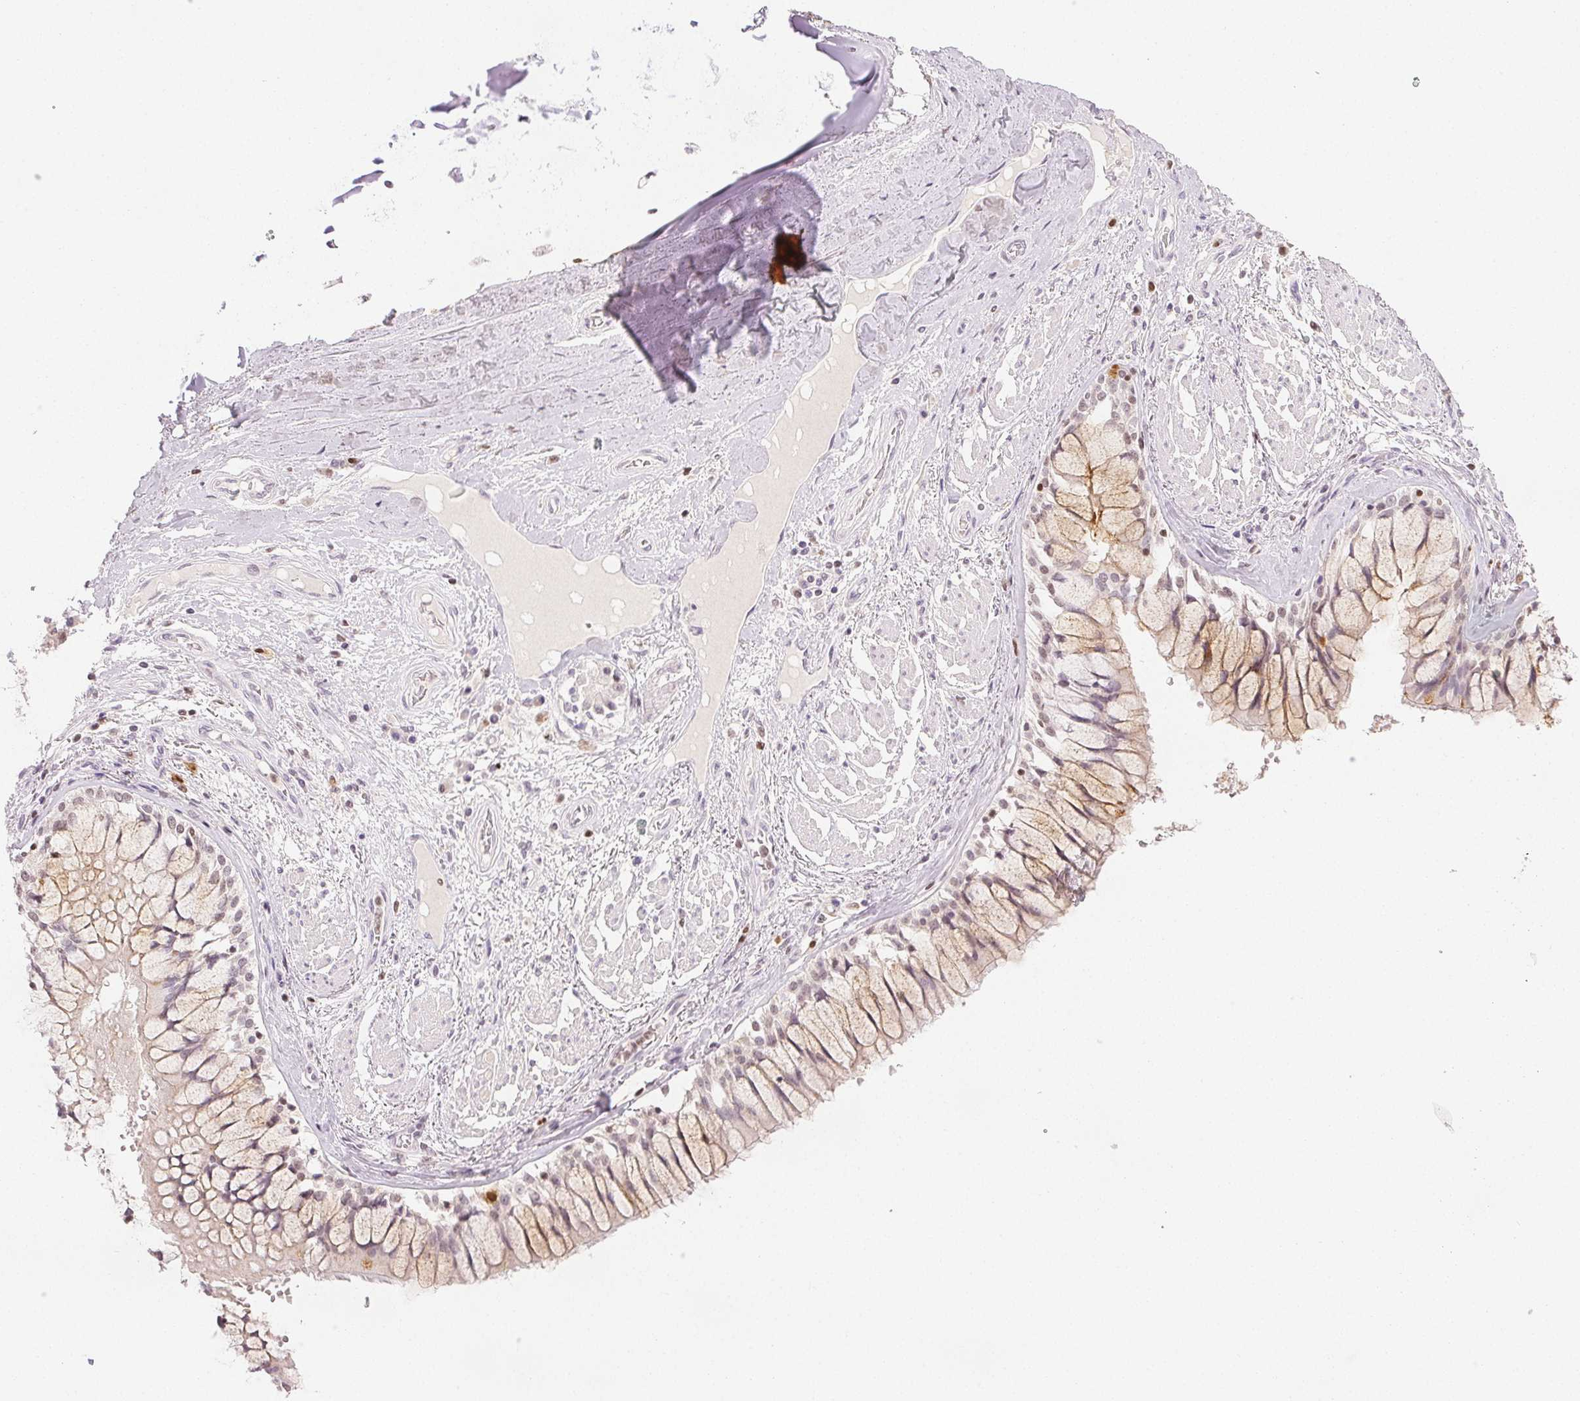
{"staining": {"intensity": "negative", "quantity": "none", "location": "none"}, "tissue": "adipose tissue", "cell_type": "Adipocytes", "image_type": "normal", "snomed": [{"axis": "morphology", "description": "Normal tissue, NOS"}, {"axis": "topography", "description": "Cartilage tissue"}, {"axis": "topography", "description": "Bronchus"}], "caption": "A high-resolution histopathology image shows immunohistochemistry staining of normal adipose tissue, which exhibits no significant positivity in adipocytes.", "gene": "RUNX2", "patient": {"sex": "male", "age": 64}}